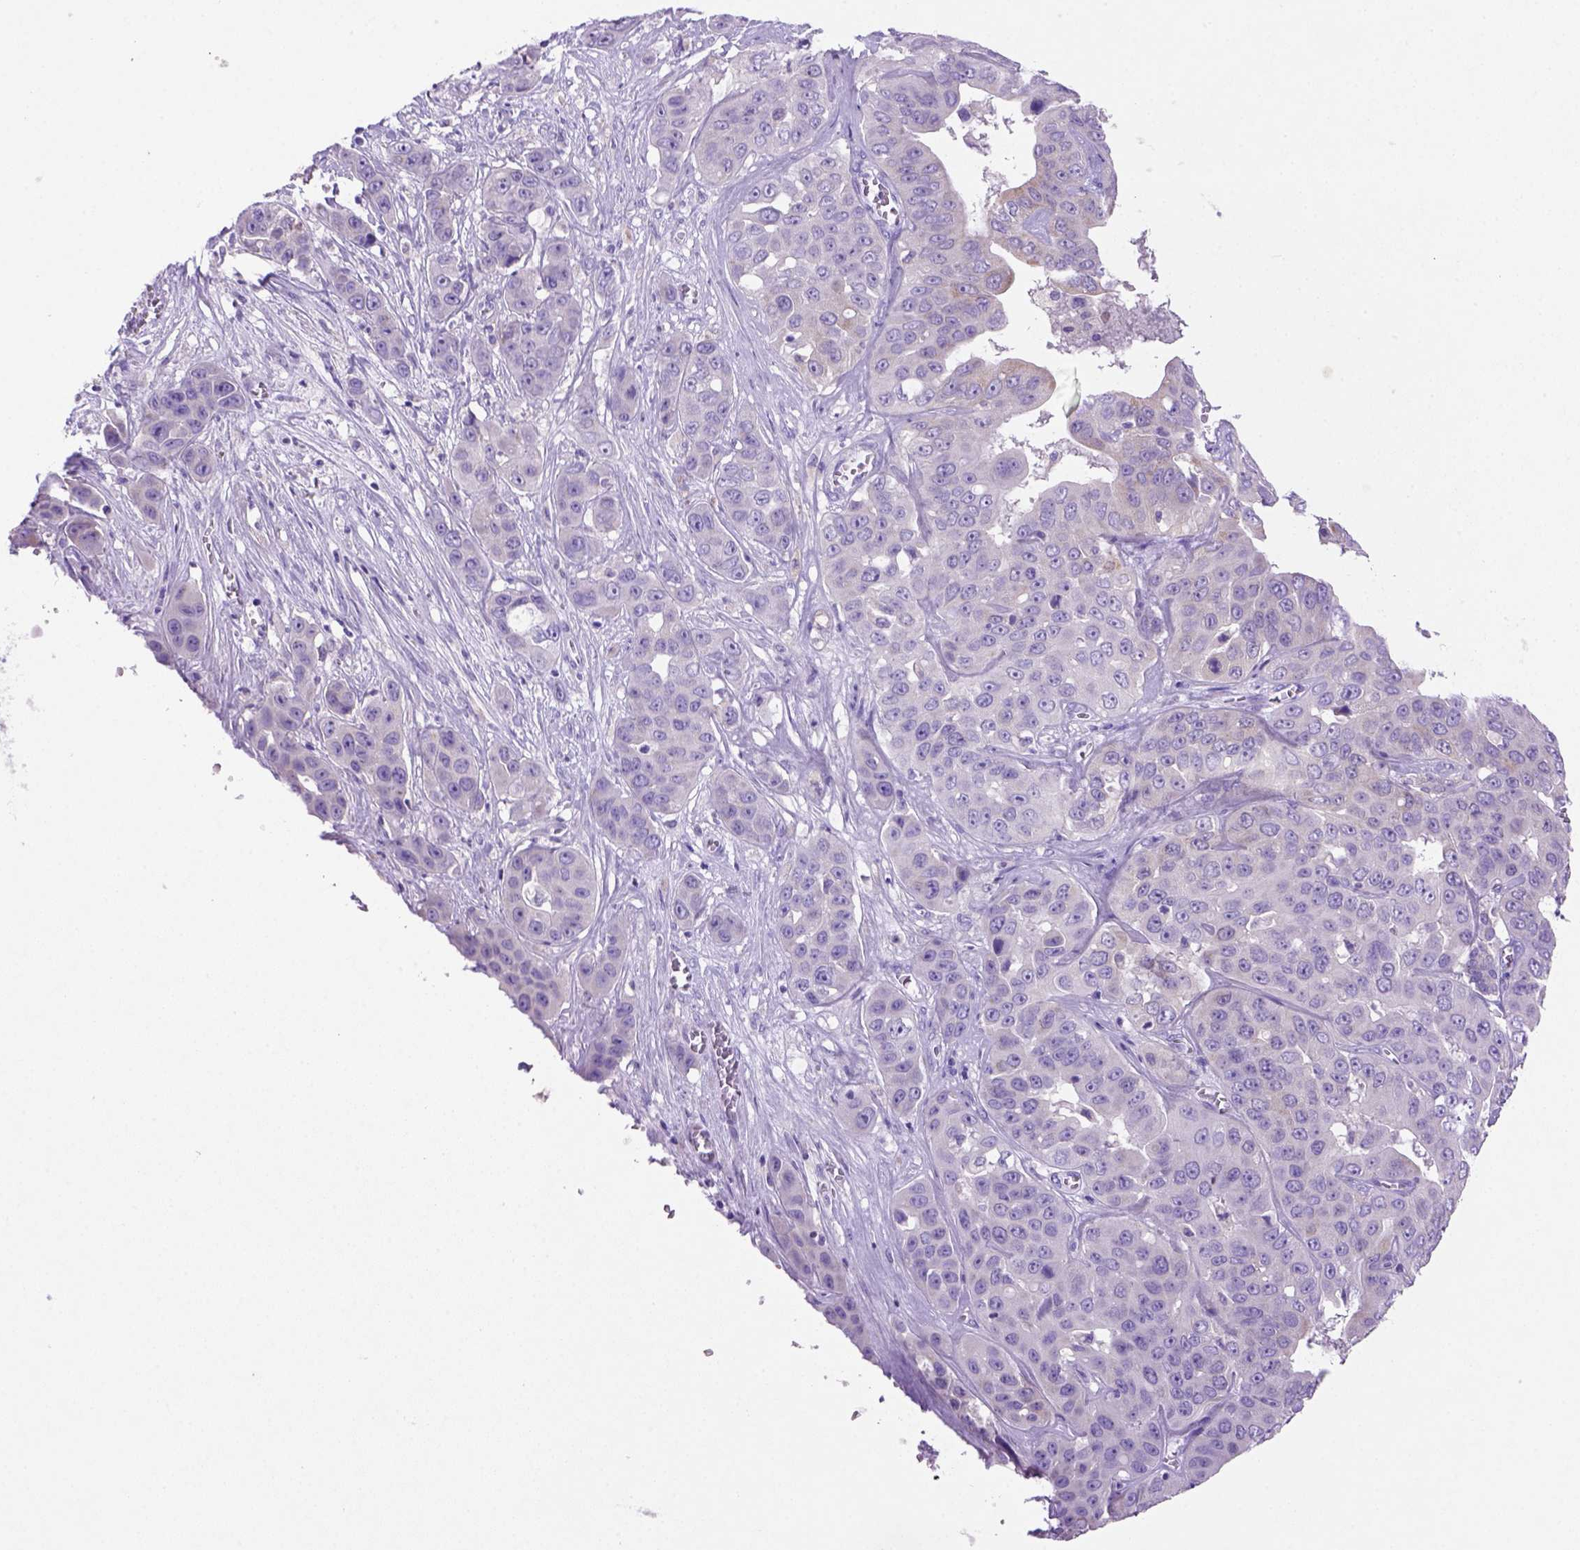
{"staining": {"intensity": "negative", "quantity": "none", "location": "none"}, "tissue": "liver cancer", "cell_type": "Tumor cells", "image_type": "cancer", "snomed": [{"axis": "morphology", "description": "Cholangiocarcinoma"}, {"axis": "topography", "description": "Liver"}], "caption": "Cholangiocarcinoma (liver) stained for a protein using immunohistochemistry shows no expression tumor cells.", "gene": "SIRPD", "patient": {"sex": "female", "age": 52}}